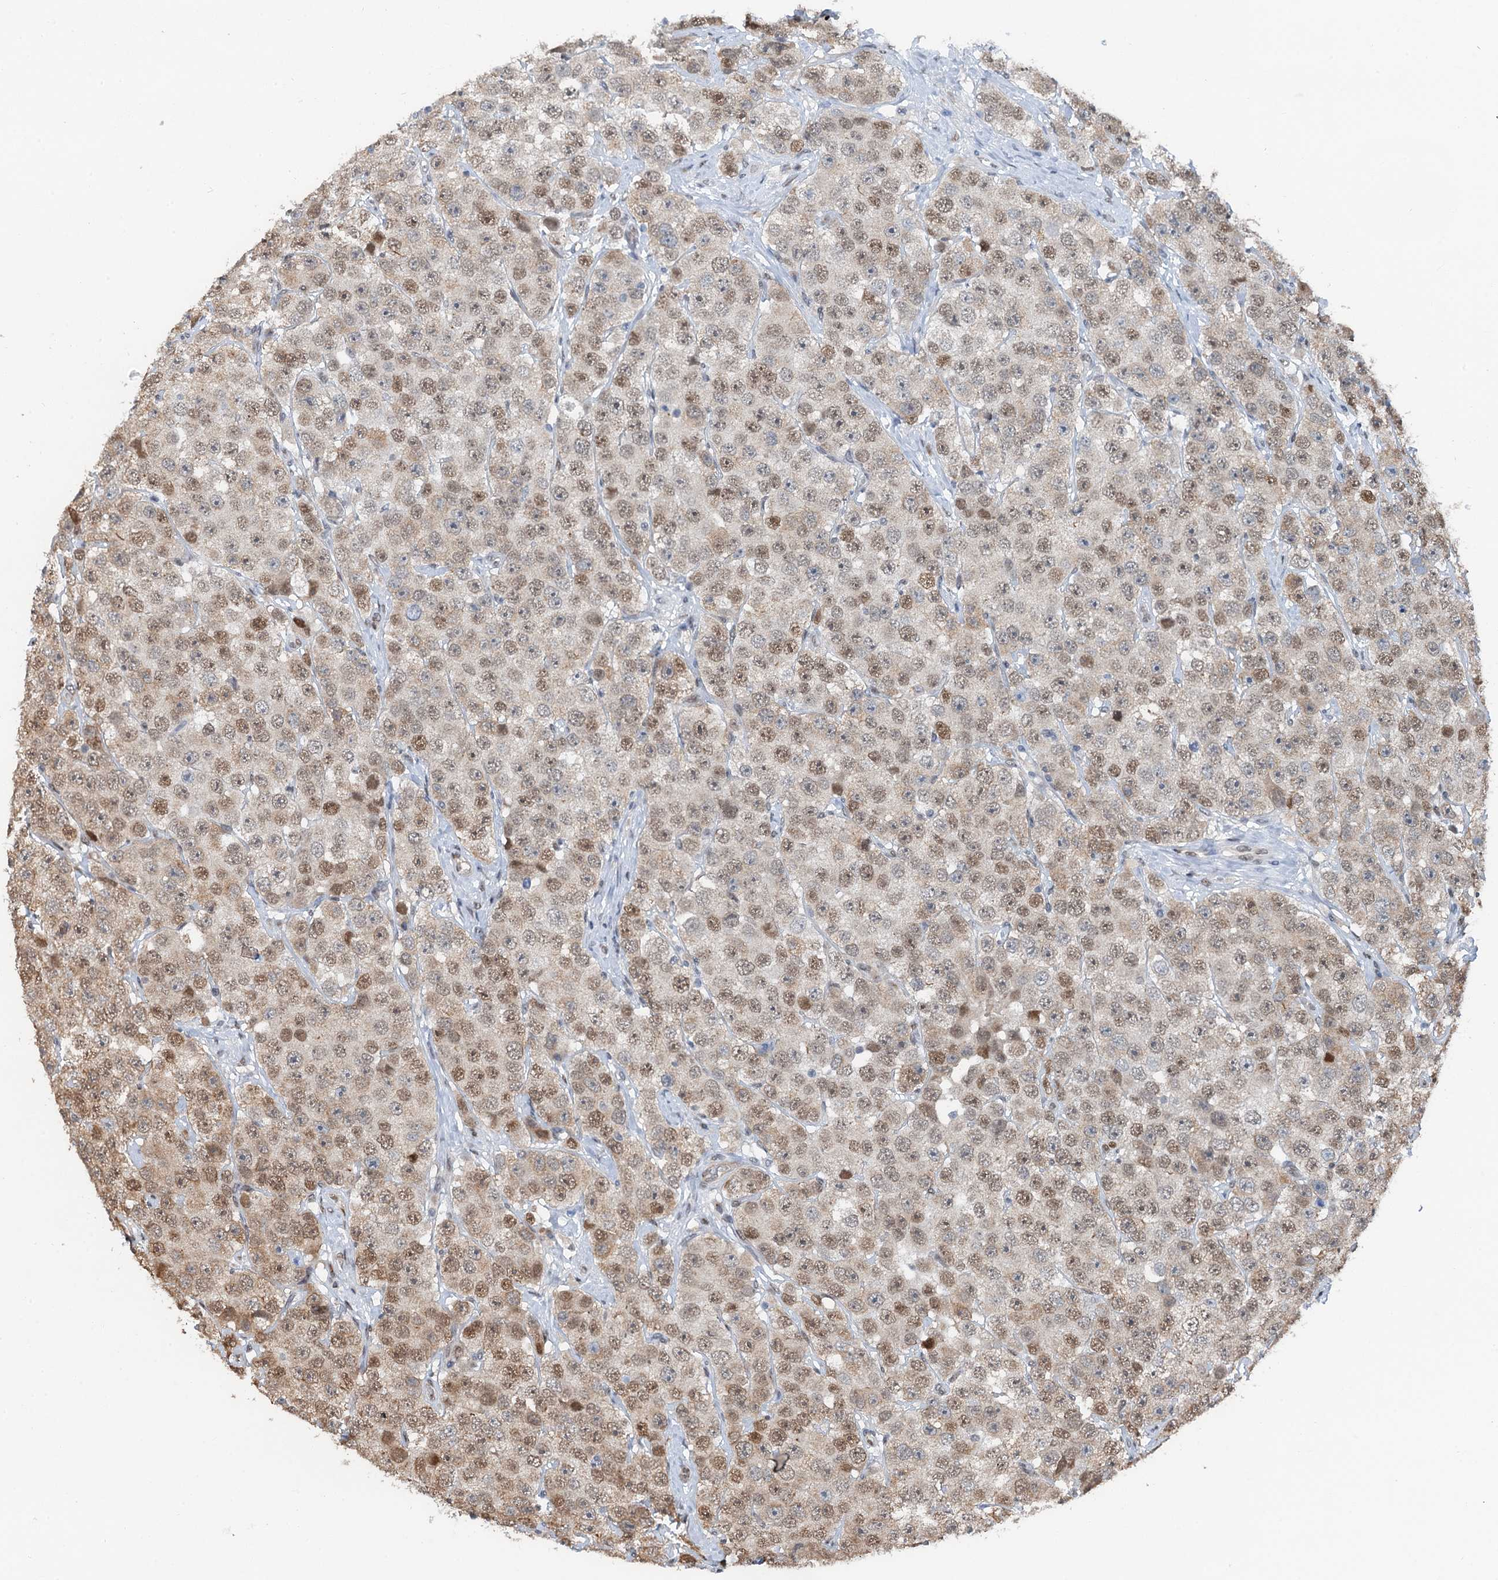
{"staining": {"intensity": "moderate", "quantity": ">75%", "location": "nuclear"}, "tissue": "testis cancer", "cell_type": "Tumor cells", "image_type": "cancer", "snomed": [{"axis": "morphology", "description": "Seminoma, NOS"}, {"axis": "topography", "description": "Testis"}], "caption": "This is a micrograph of IHC staining of testis seminoma, which shows moderate expression in the nuclear of tumor cells.", "gene": "CFDP1", "patient": {"sex": "male", "age": 28}}